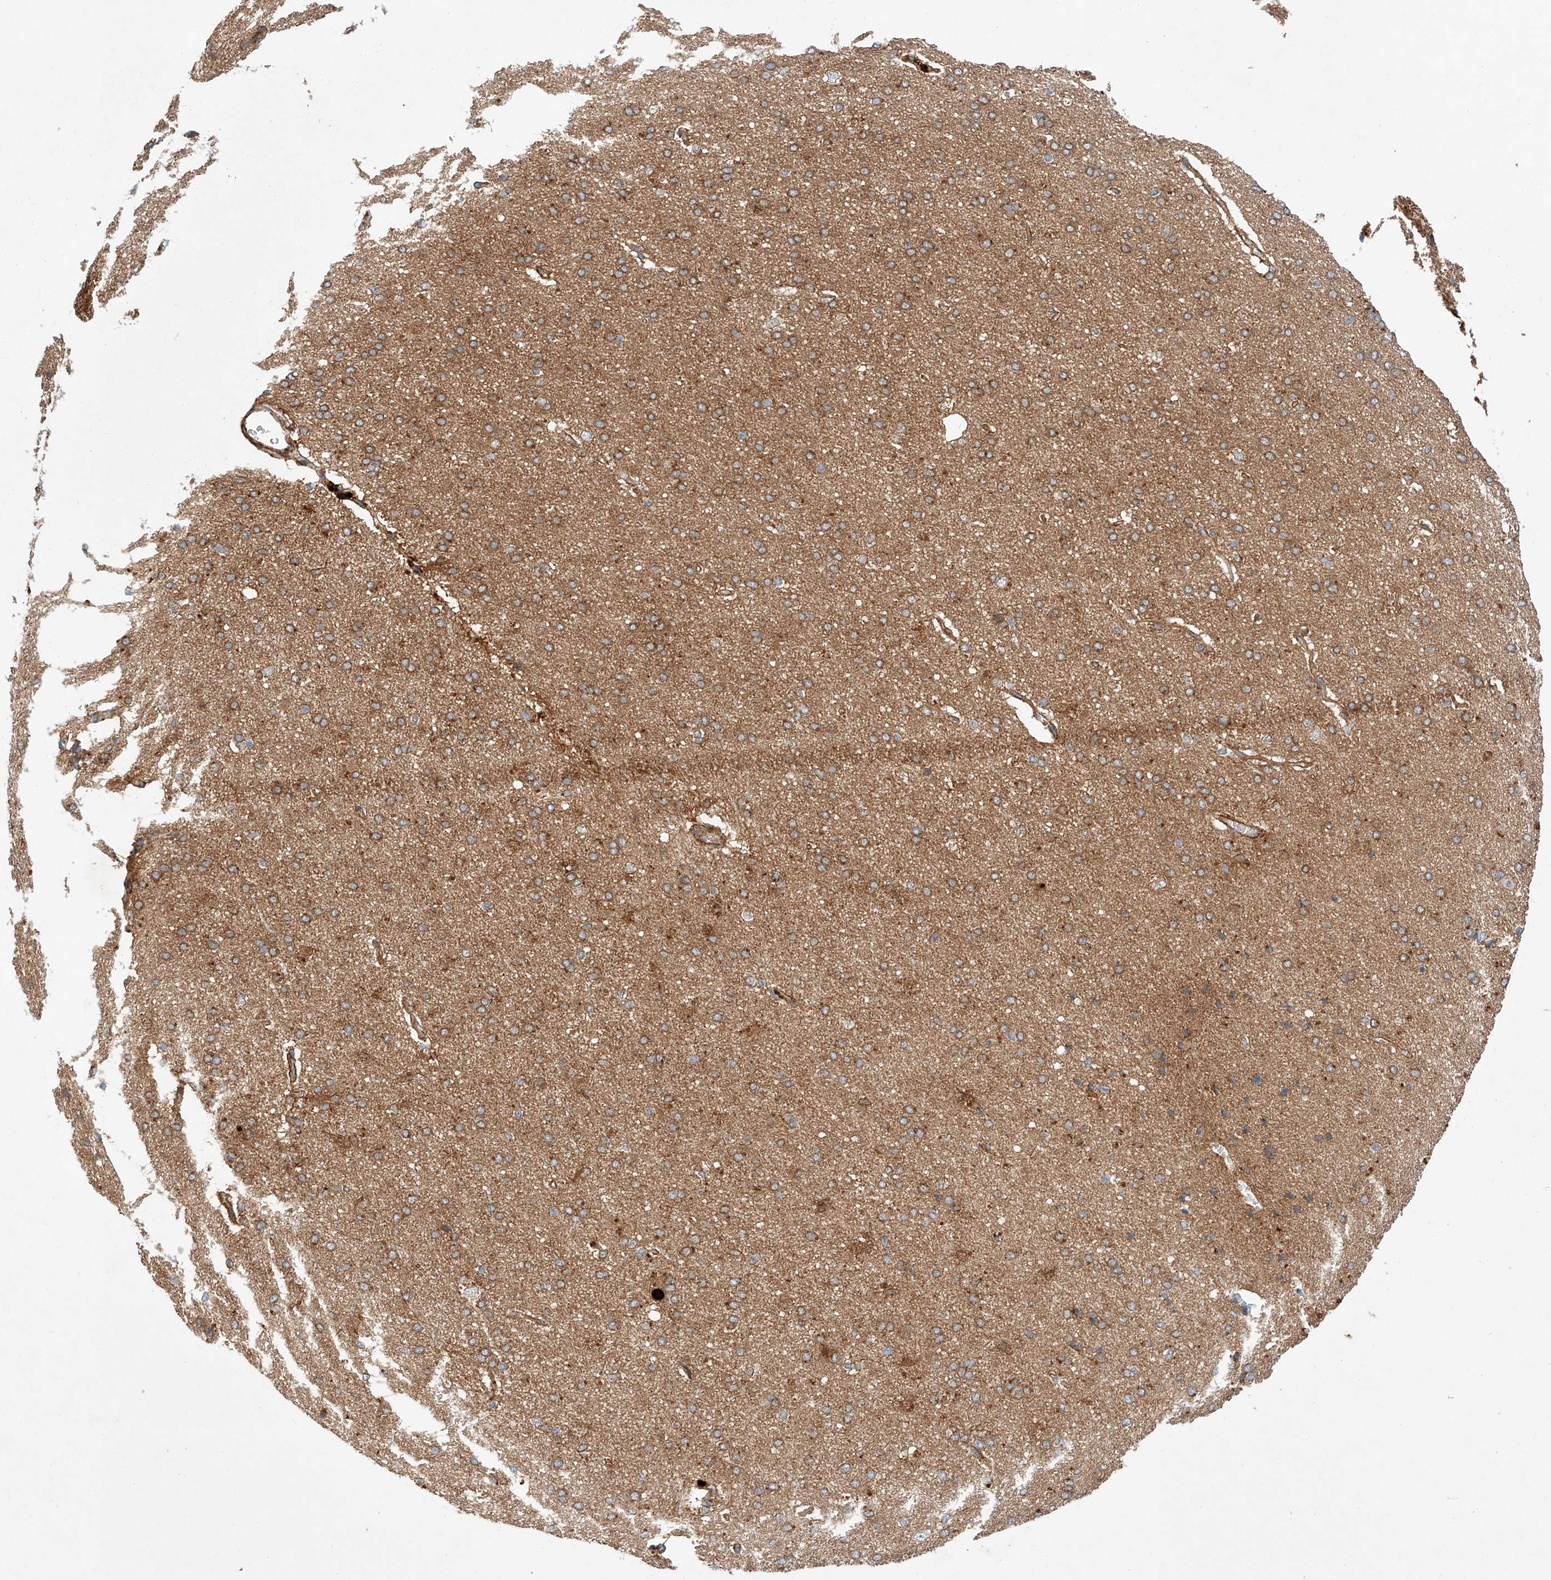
{"staining": {"intensity": "moderate", "quantity": ">75%", "location": "cytoplasmic/membranous"}, "tissue": "cerebral cortex", "cell_type": "Endothelial cells", "image_type": "normal", "snomed": [{"axis": "morphology", "description": "Normal tissue, NOS"}, {"axis": "topography", "description": "Cerebral cortex"}], "caption": "Immunohistochemistry of benign cerebral cortex reveals medium levels of moderate cytoplasmic/membranous positivity in approximately >75% of endothelial cells.", "gene": "RAB23", "patient": {"sex": "male", "age": 62}}